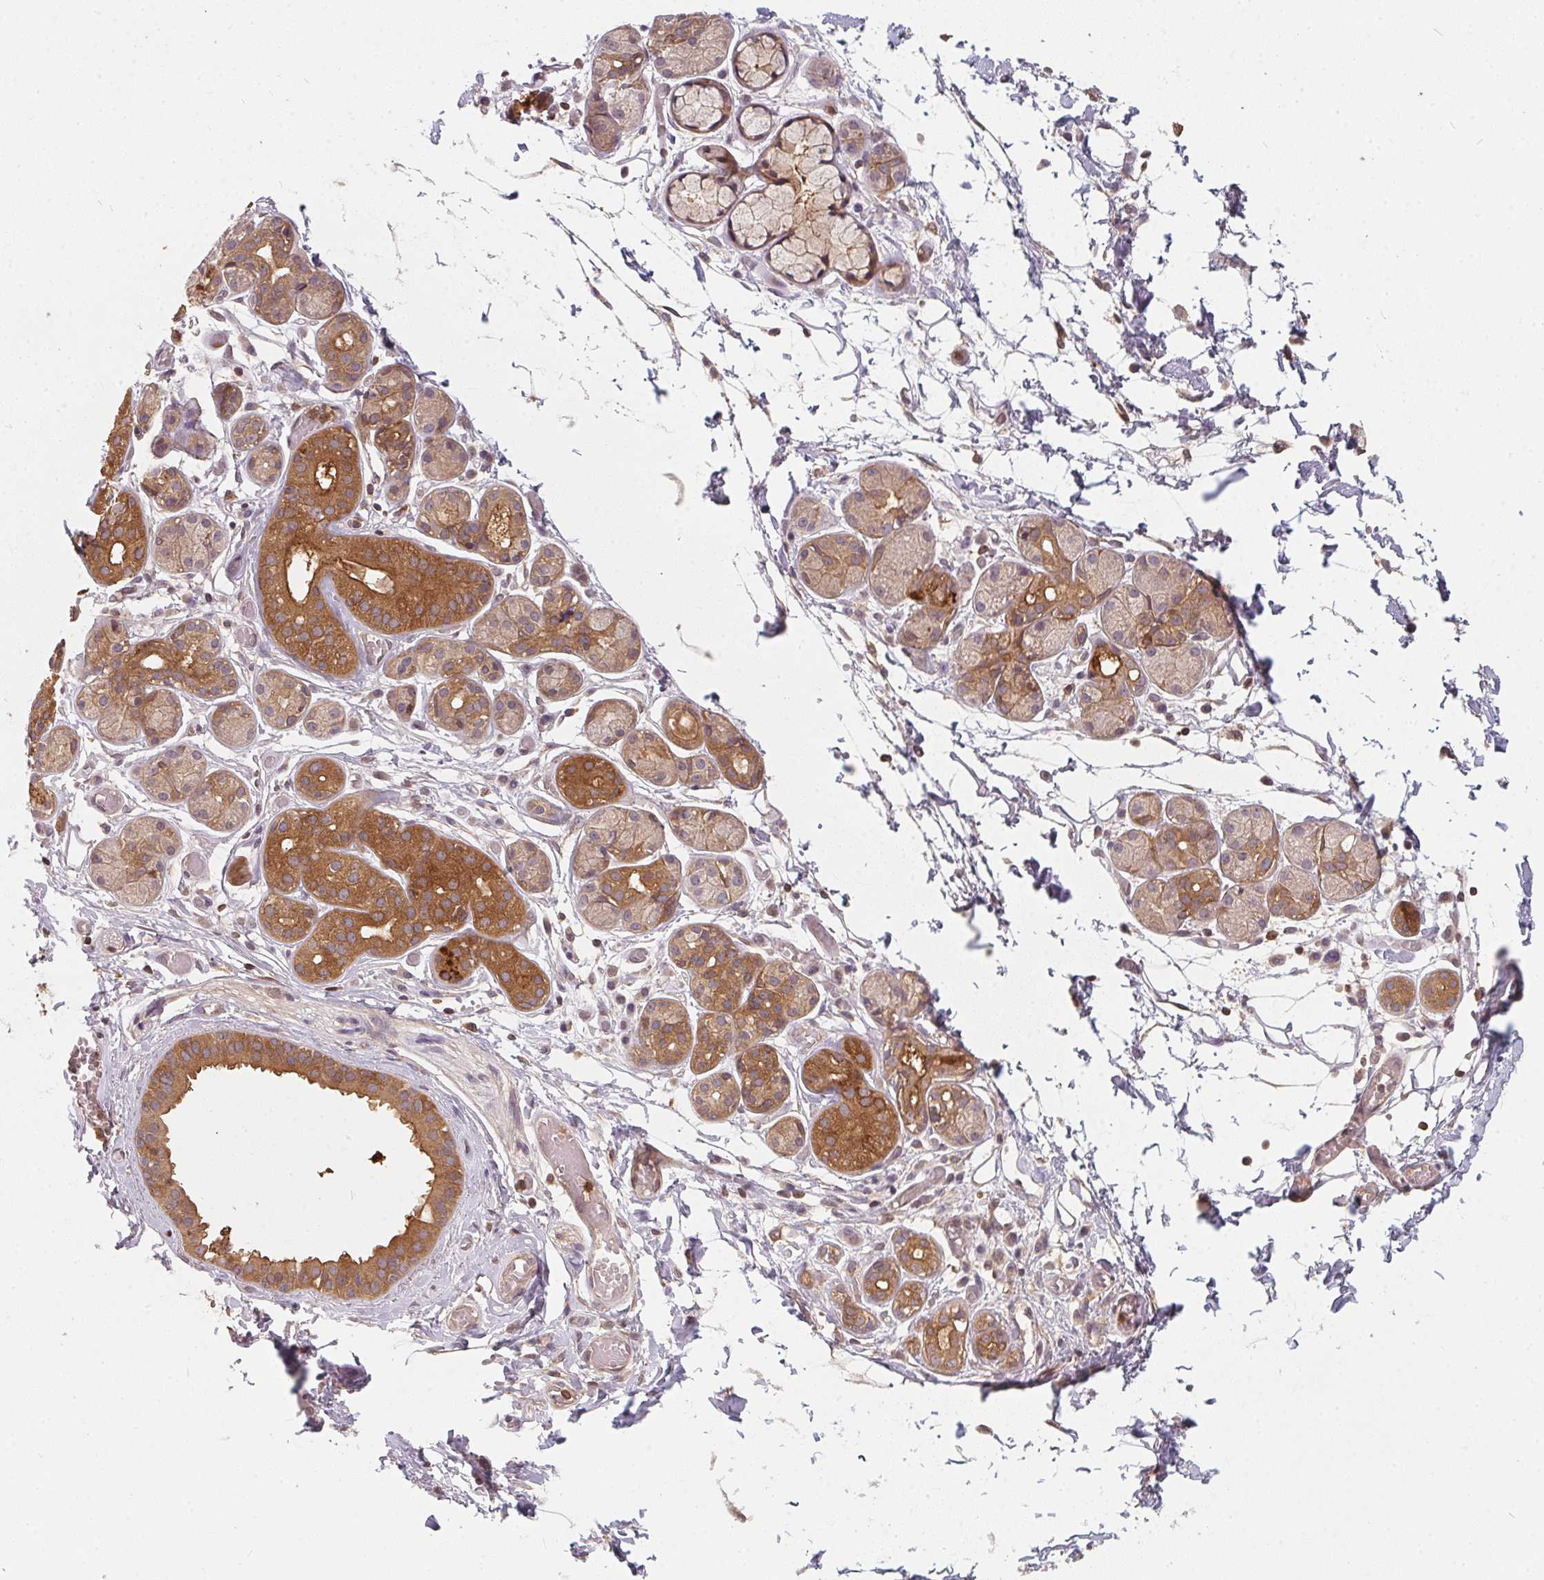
{"staining": {"intensity": "moderate", "quantity": "25%-75%", "location": "cytoplasmic/membranous"}, "tissue": "salivary gland", "cell_type": "Glandular cells", "image_type": "normal", "snomed": [{"axis": "morphology", "description": "Normal tissue, NOS"}, {"axis": "topography", "description": "Salivary gland"}, {"axis": "topography", "description": "Peripheral nerve tissue"}], "caption": "Immunohistochemical staining of unremarkable human salivary gland reveals 25%-75% levels of moderate cytoplasmic/membranous protein expression in about 25%-75% of glandular cells.", "gene": "ANKRD13A", "patient": {"sex": "male", "age": 71}}